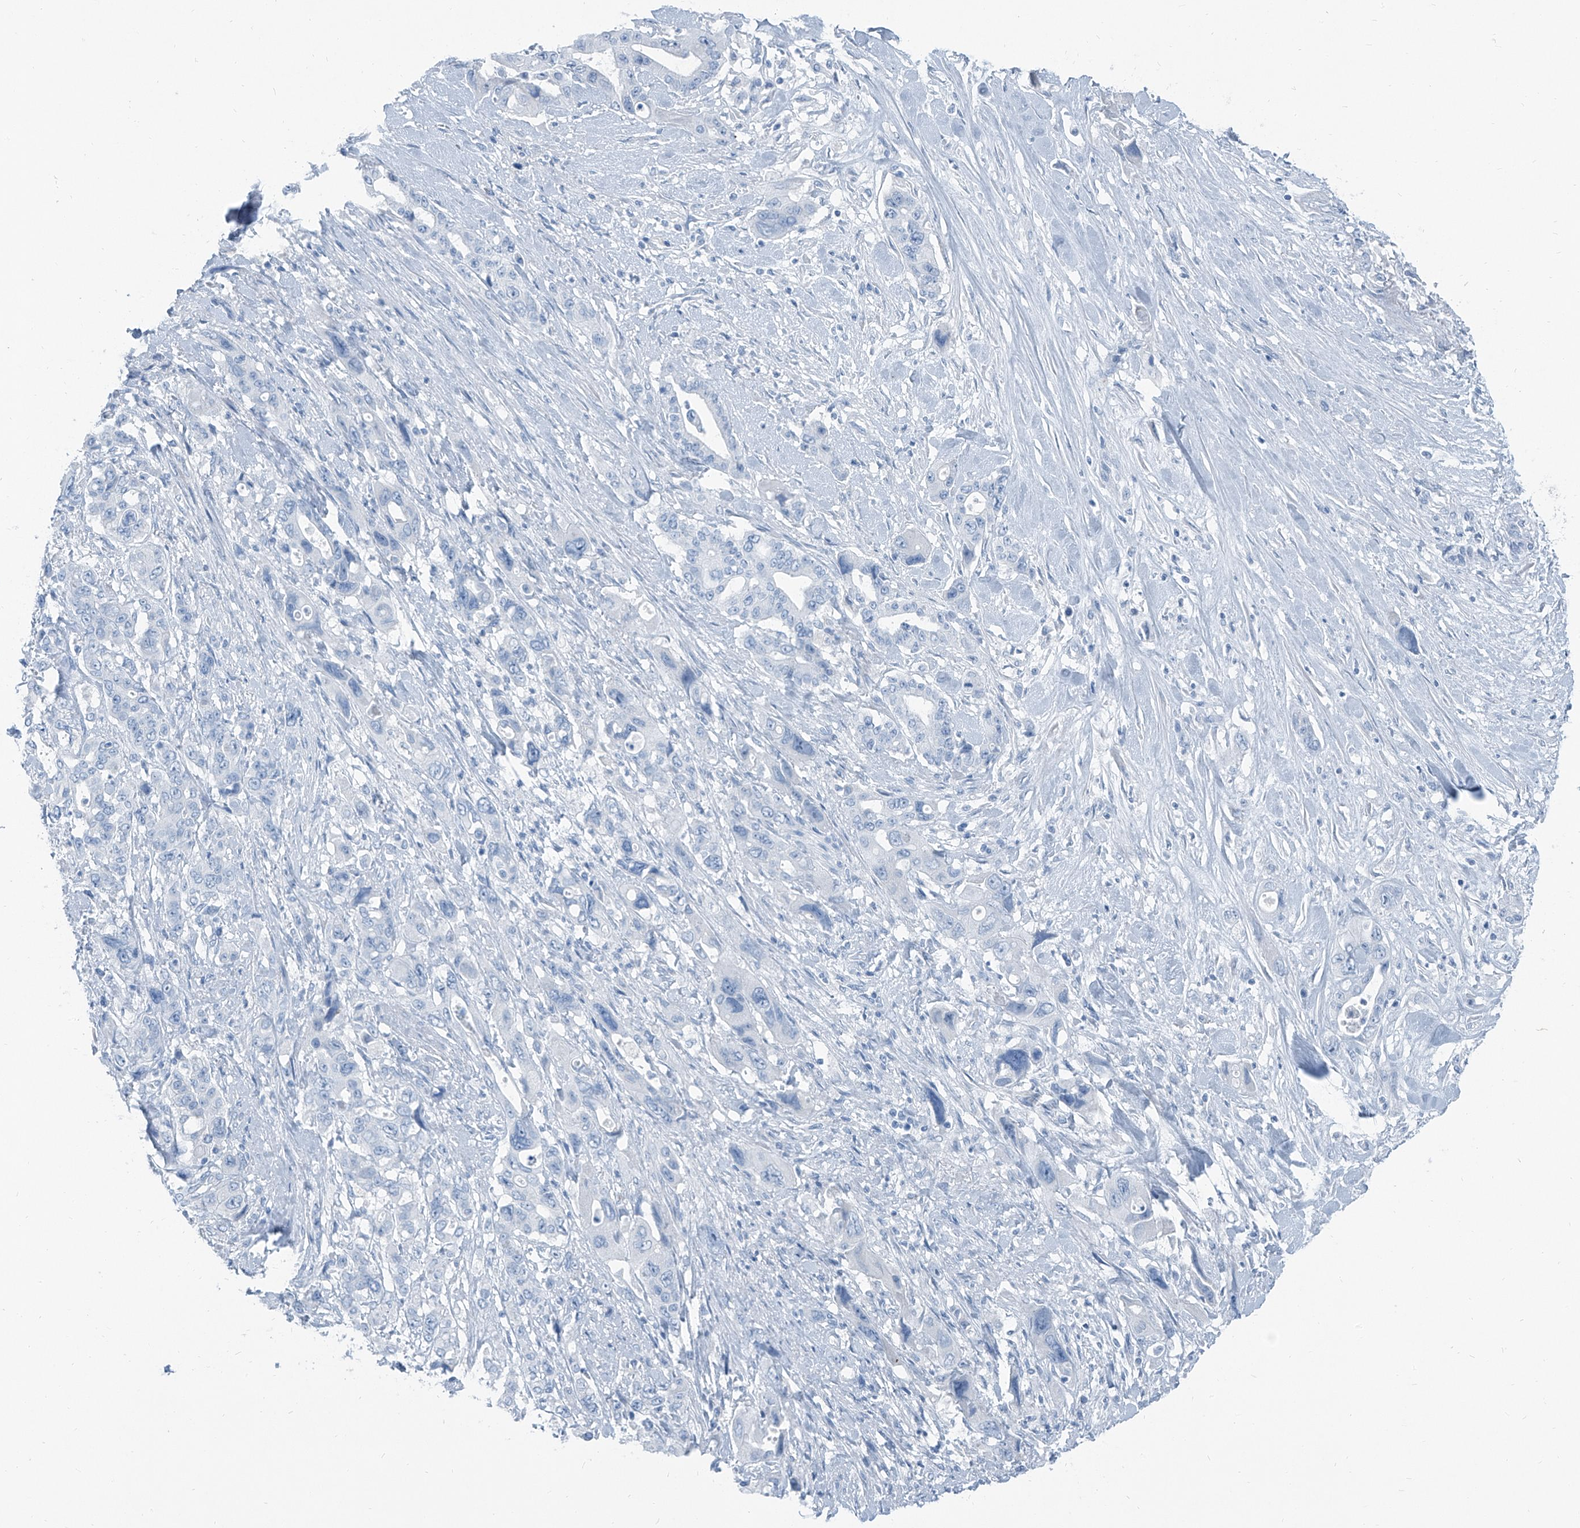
{"staining": {"intensity": "negative", "quantity": "none", "location": "none"}, "tissue": "pancreatic cancer", "cell_type": "Tumor cells", "image_type": "cancer", "snomed": [{"axis": "morphology", "description": "Adenocarcinoma, NOS"}, {"axis": "topography", "description": "Pancreas"}], "caption": "High power microscopy micrograph of an IHC micrograph of pancreatic cancer, revealing no significant staining in tumor cells.", "gene": "RGN", "patient": {"sex": "male", "age": 46}}